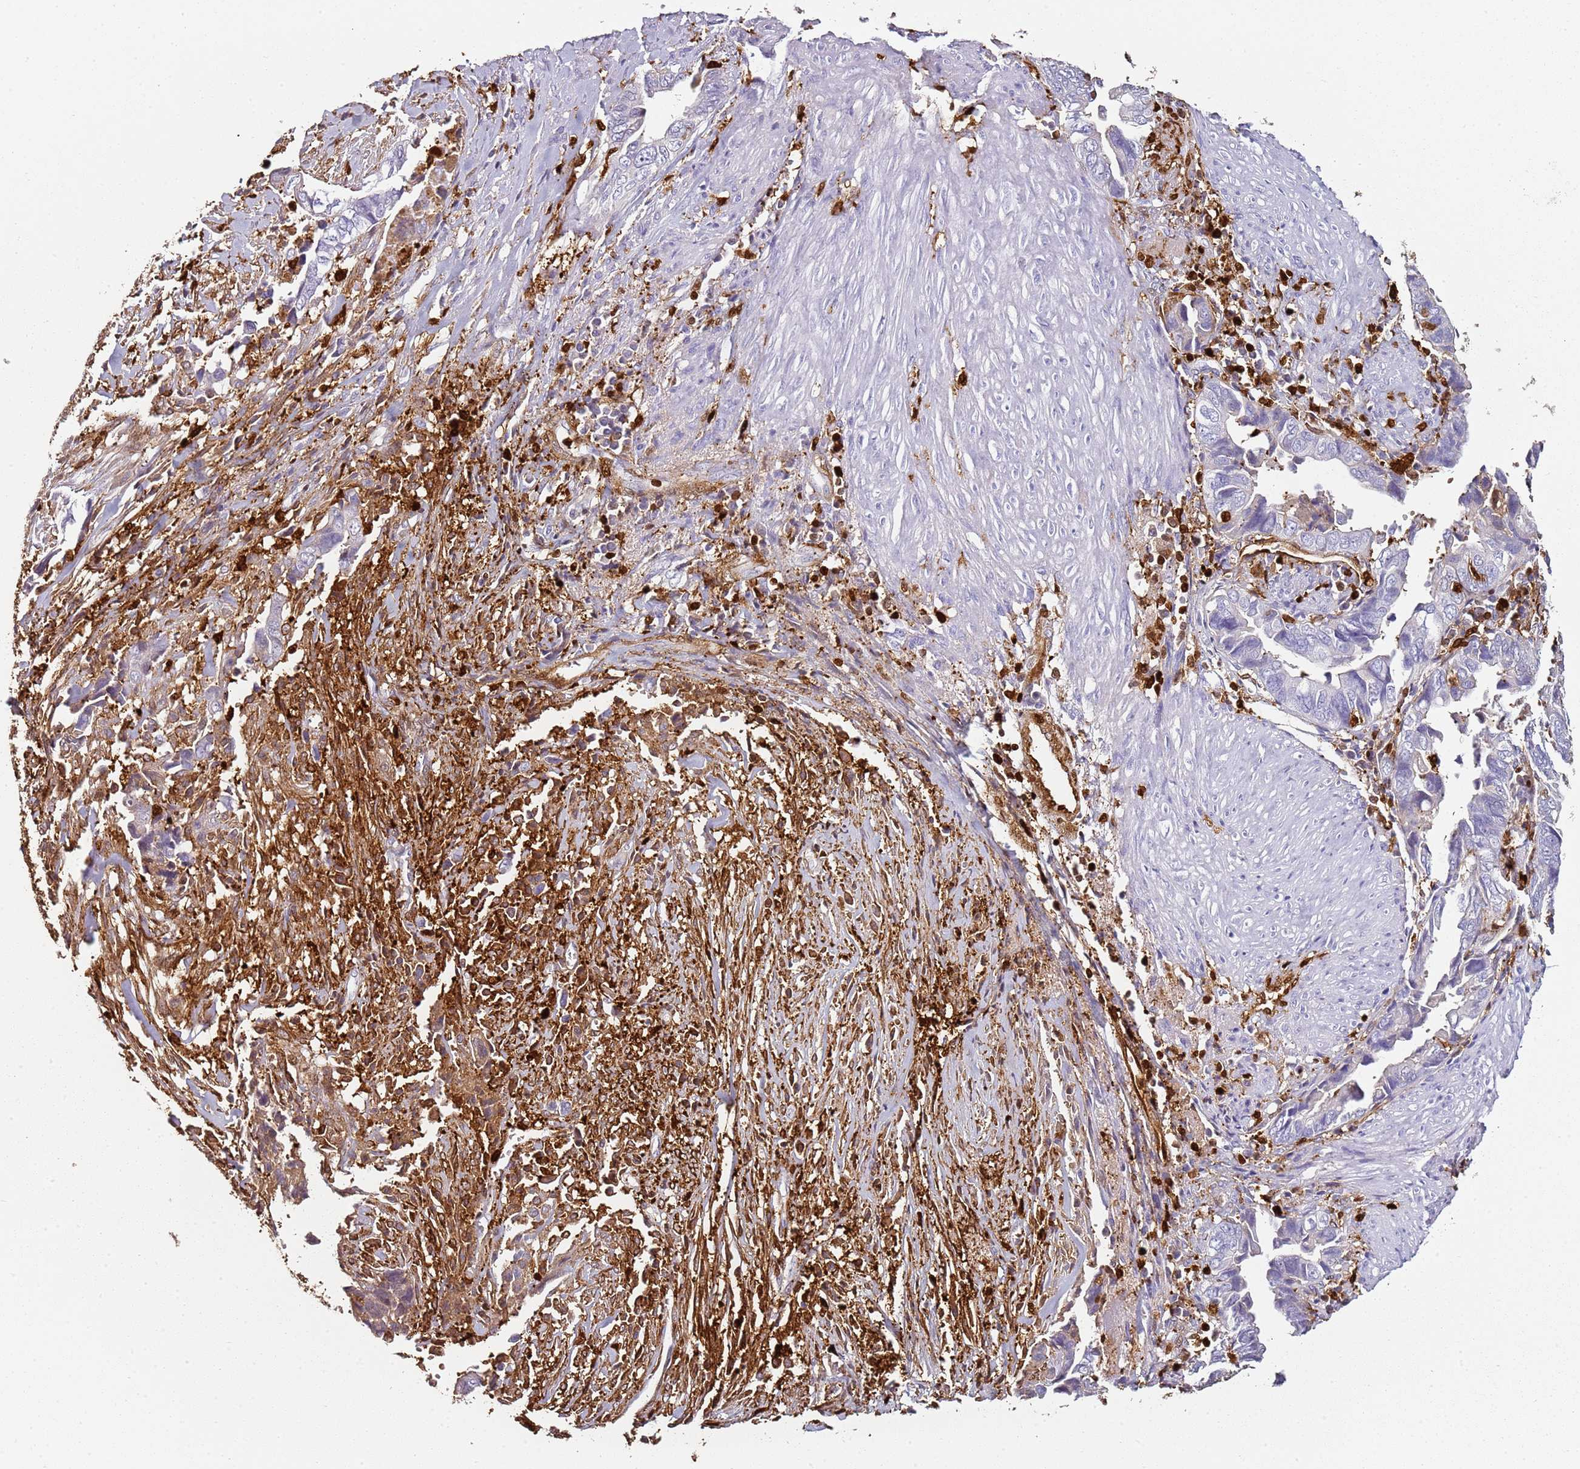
{"staining": {"intensity": "negative", "quantity": "none", "location": "none"}, "tissue": "liver cancer", "cell_type": "Tumor cells", "image_type": "cancer", "snomed": [{"axis": "morphology", "description": "Cholangiocarcinoma"}, {"axis": "topography", "description": "Liver"}], "caption": "This is an IHC image of human liver cancer (cholangiocarcinoma). There is no expression in tumor cells.", "gene": "S100A4", "patient": {"sex": "female", "age": 79}}